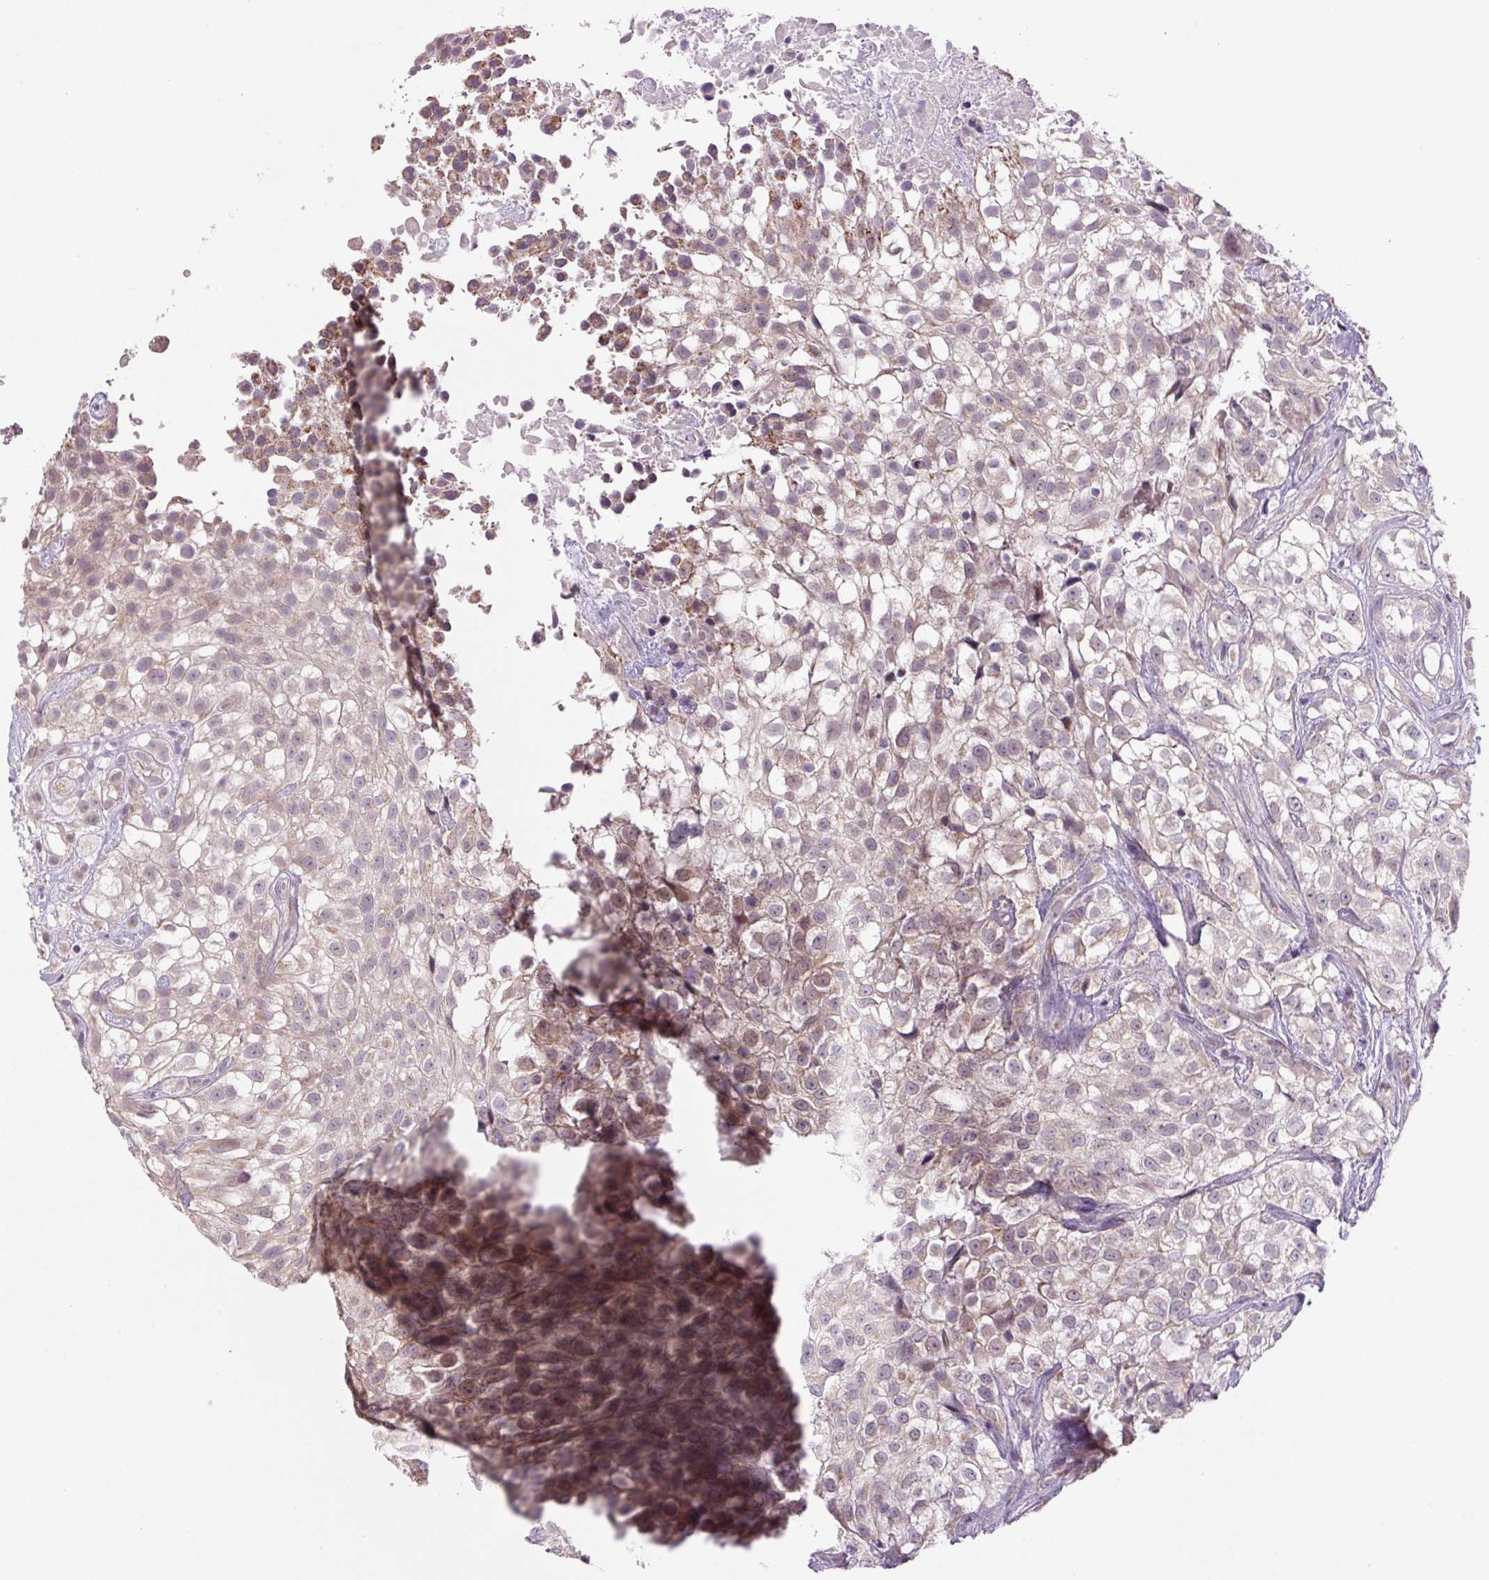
{"staining": {"intensity": "weak", "quantity": "25%-75%", "location": "cytoplasmic/membranous,nuclear"}, "tissue": "urothelial cancer", "cell_type": "Tumor cells", "image_type": "cancer", "snomed": [{"axis": "morphology", "description": "Urothelial carcinoma, High grade"}, {"axis": "topography", "description": "Urinary bladder"}], "caption": "Immunohistochemical staining of urothelial cancer reveals low levels of weak cytoplasmic/membranous and nuclear protein expression in approximately 25%-75% of tumor cells.", "gene": "SGF29", "patient": {"sex": "male", "age": 56}}